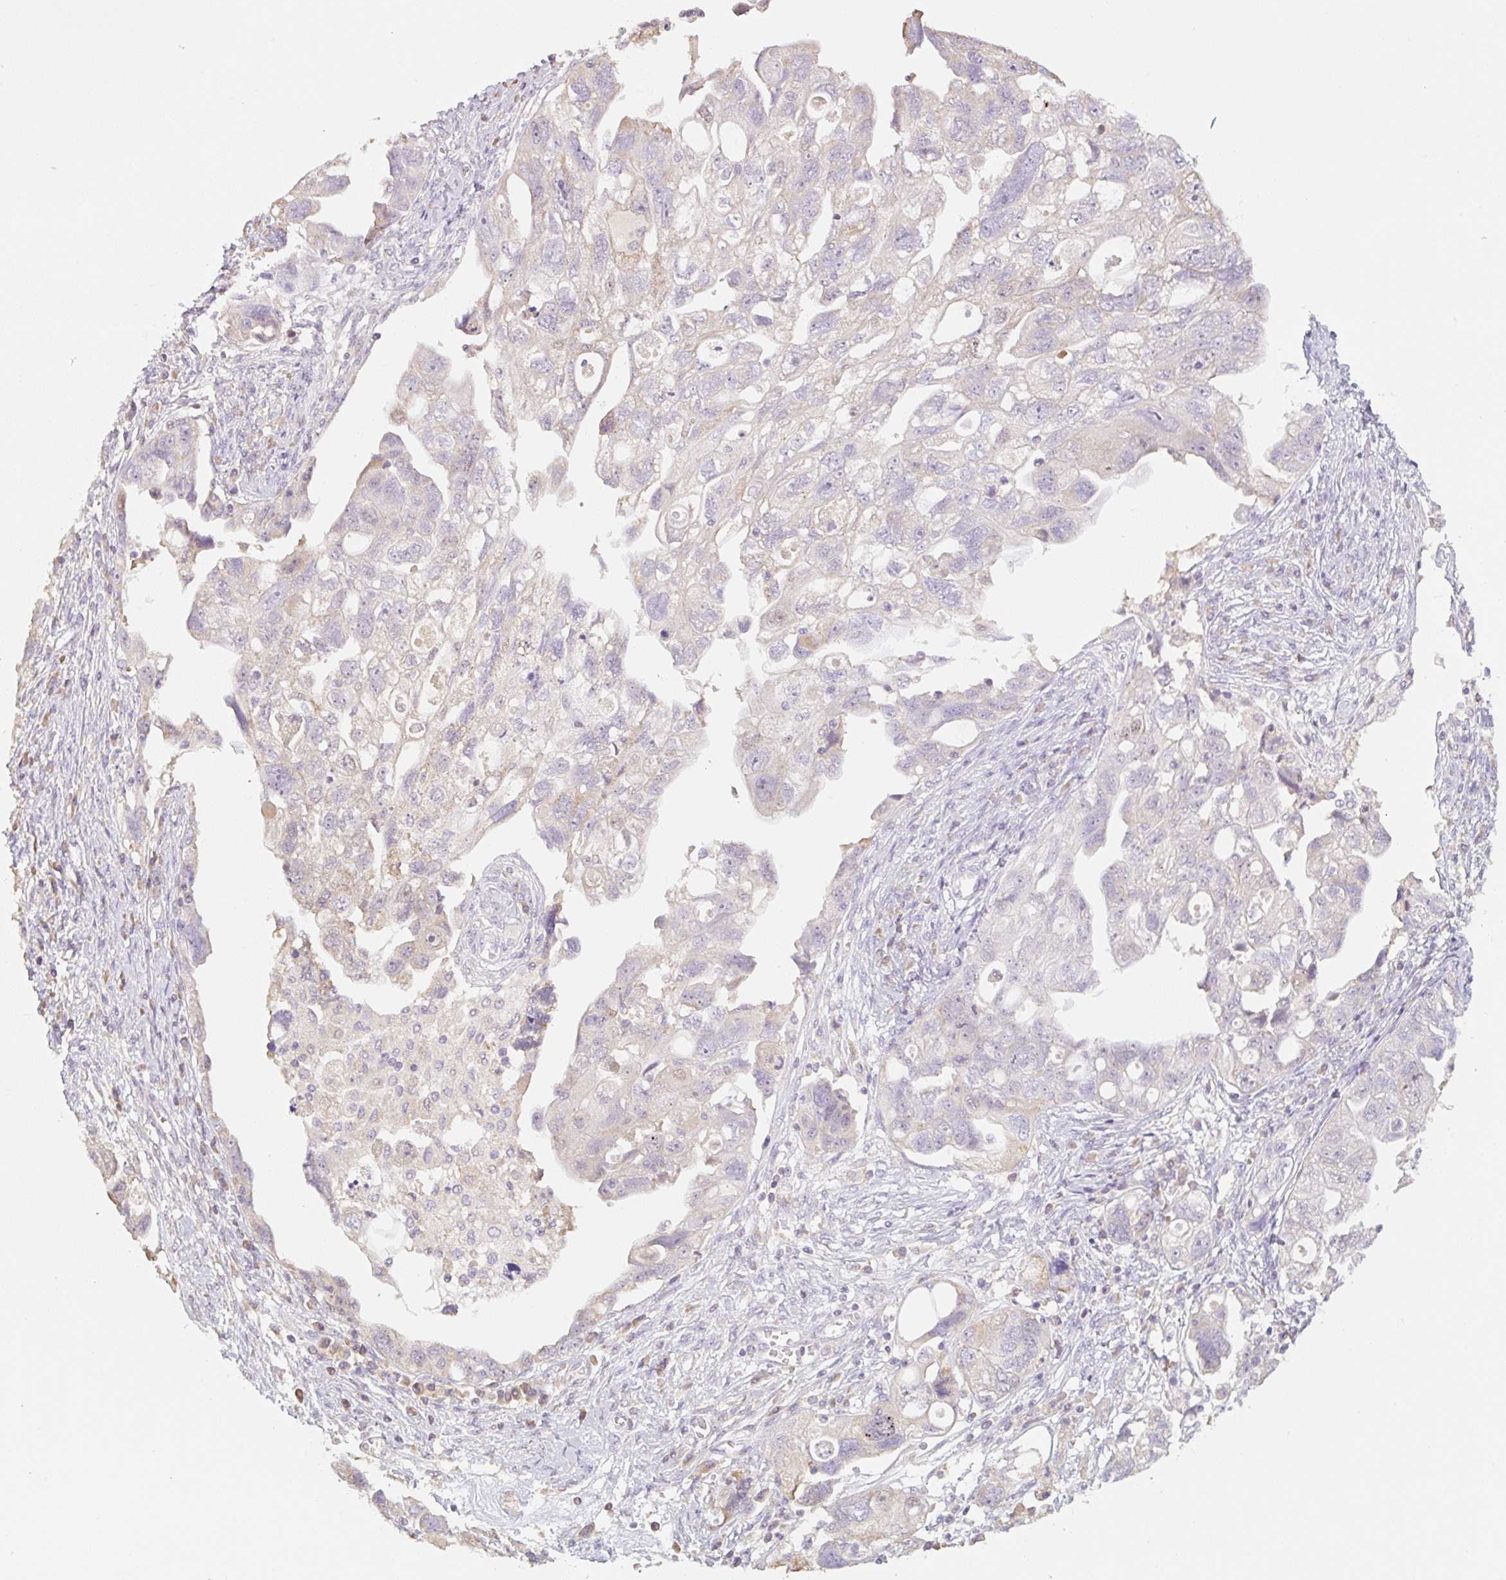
{"staining": {"intensity": "negative", "quantity": "none", "location": "none"}, "tissue": "ovarian cancer", "cell_type": "Tumor cells", "image_type": "cancer", "snomed": [{"axis": "morphology", "description": "Carcinoma, NOS"}, {"axis": "morphology", "description": "Cystadenocarcinoma, serous, NOS"}, {"axis": "topography", "description": "Ovary"}], "caption": "Protein analysis of serous cystadenocarcinoma (ovarian) displays no significant staining in tumor cells. (Stains: DAB (3,3'-diaminobenzidine) IHC with hematoxylin counter stain, Microscopy: brightfield microscopy at high magnification).", "gene": "MIA2", "patient": {"sex": "female", "age": 69}}